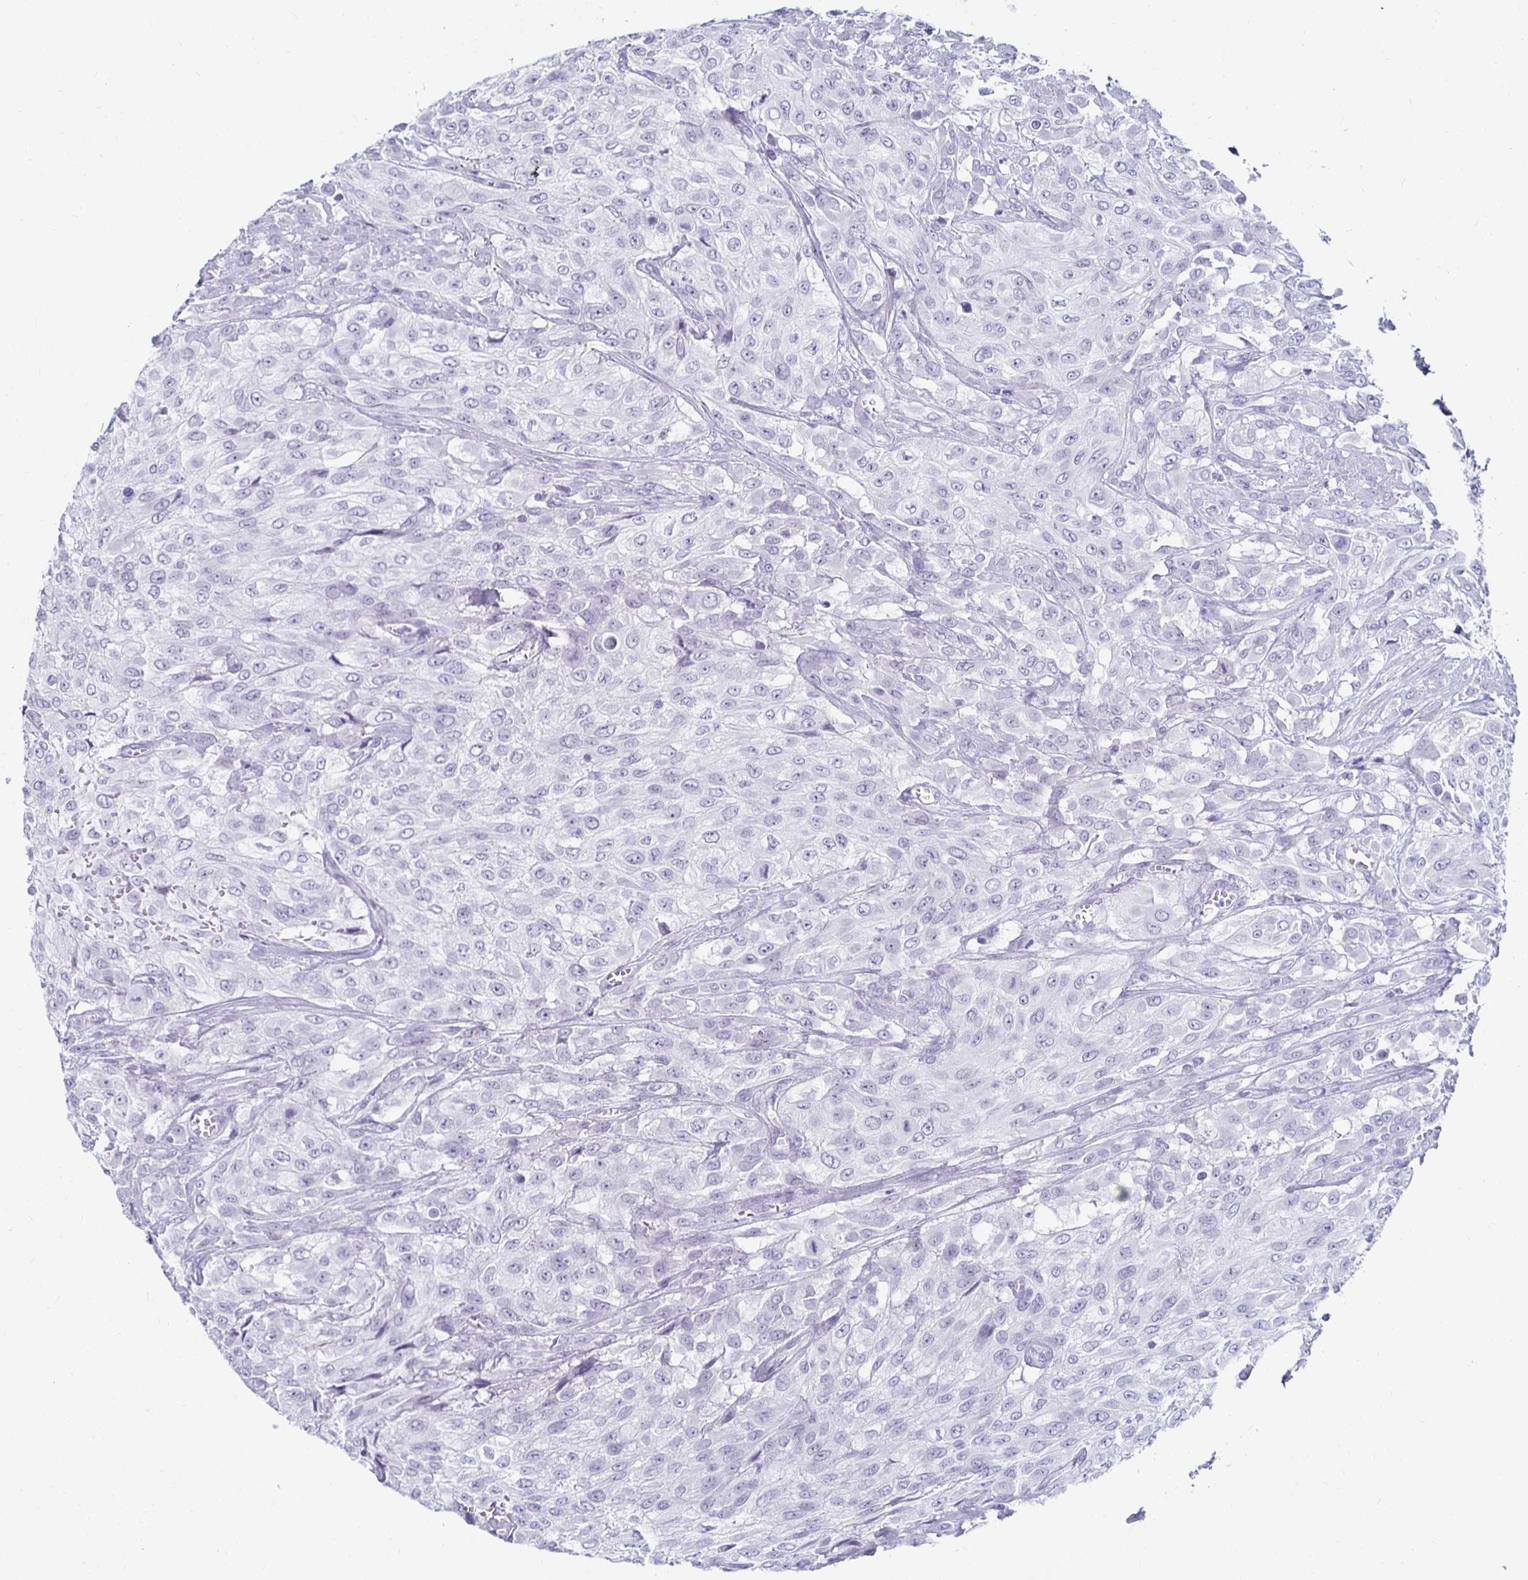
{"staining": {"intensity": "negative", "quantity": "none", "location": "none"}, "tissue": "urothelial cancer", "cell_type": "Tumor cells", "image_type": "cancer", "snomed": [{"axis": "morphology", "description": "Urothelial carcinoma, High grade"}, {"axis": "topography", "description": "Urinary bladder"}], "caption": "Urothelial cancer was stained to show a protein in brown. There is no significant positivity in tumor cells.", "gene": "KCNQ2", "patient": {"sex": "male", "age": 57}}